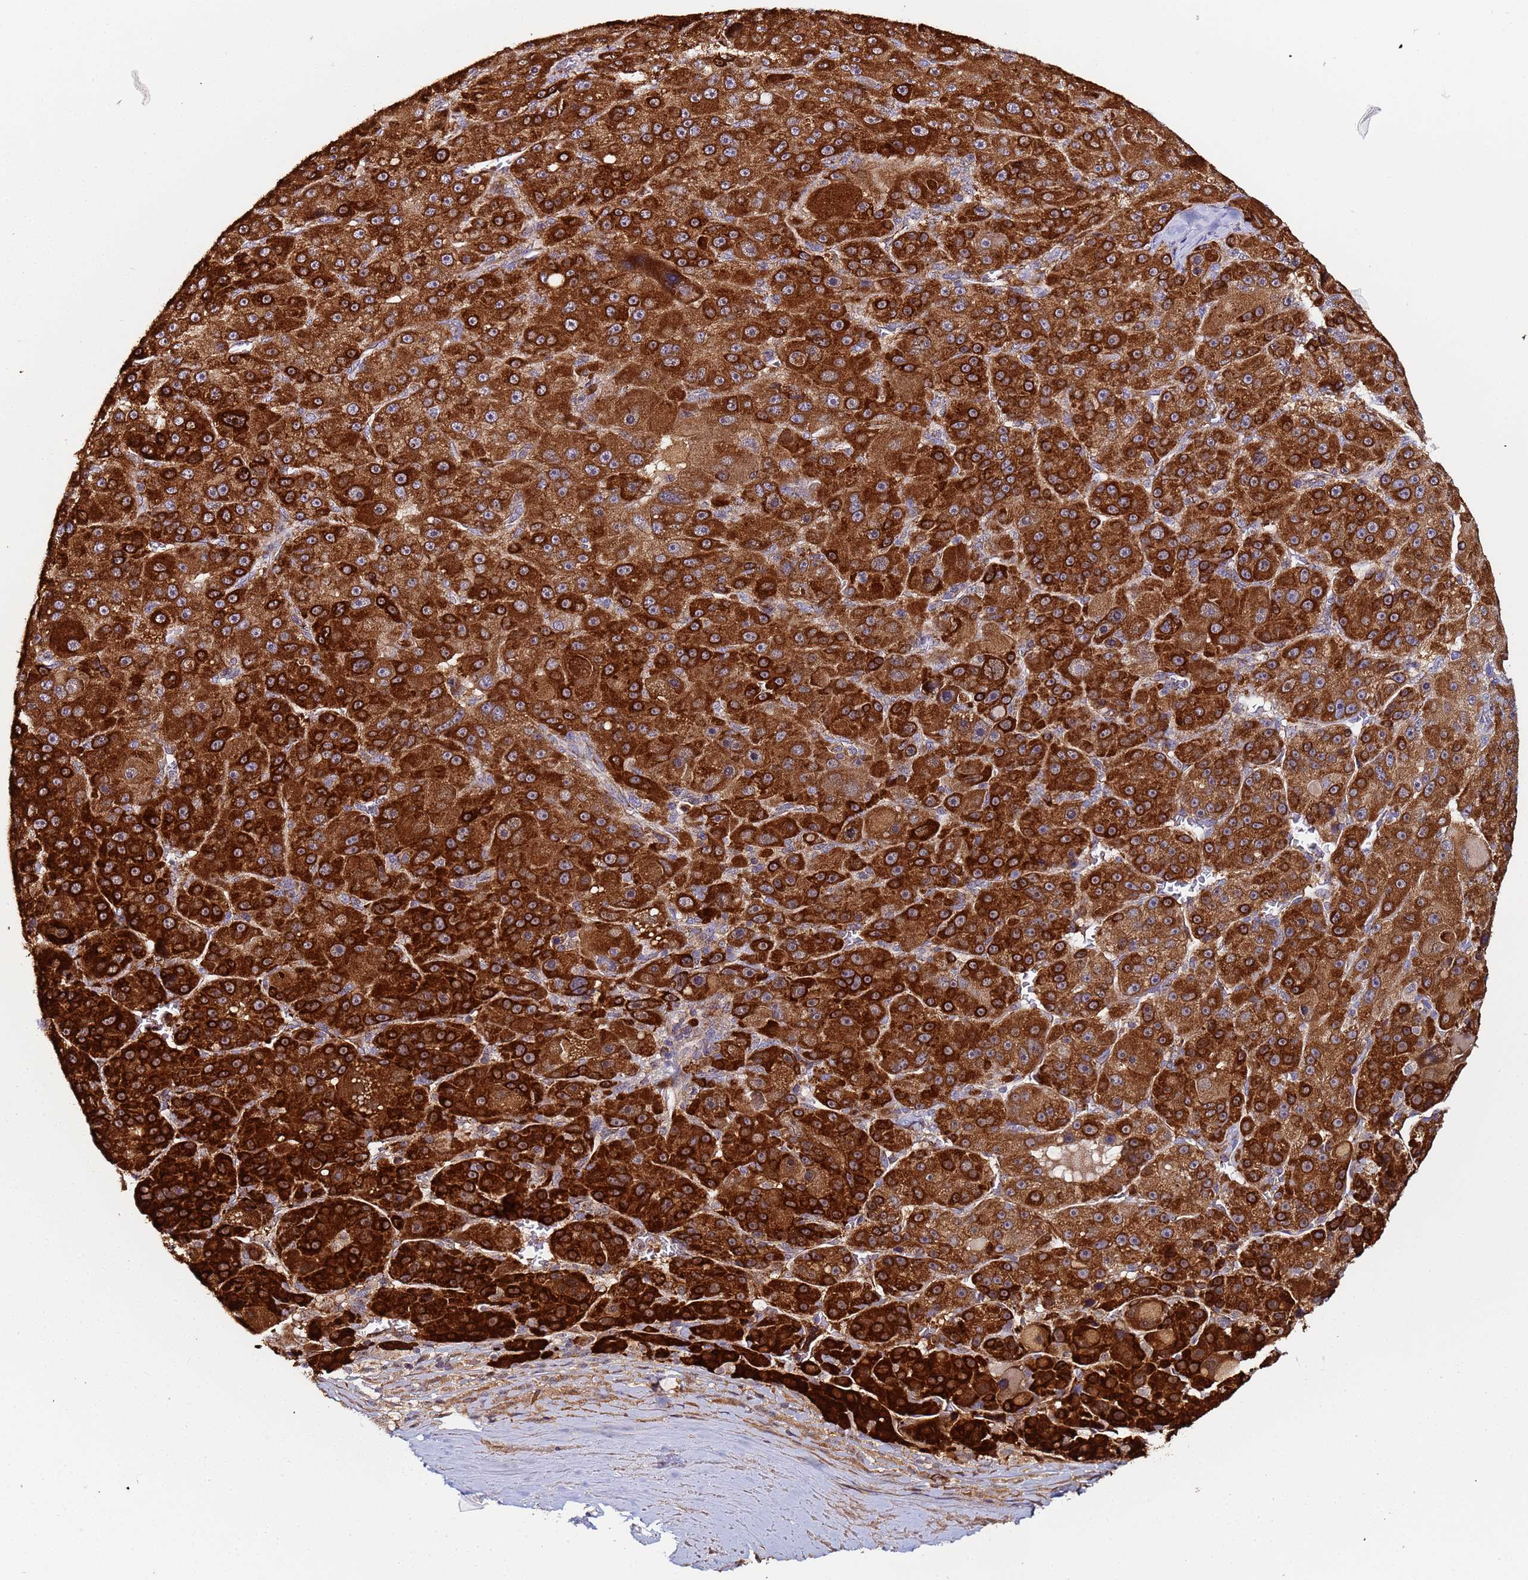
{"staining": {"intensity": "strong", "quantity": ">75%", "location": "cytoplasmic/membranous"}, "tissue": "liver cancer", "cell_type": "Tumor cells", "image_type": "cancer", "snomed": [{"axis": "morphology", "description": "Carcinoma, Hepatocellular, NOS"}, {"axis": "topography", "description": "Liver"}], "caption": "Human liver cancer (hepatocellular carcinoma) stained for a protein (brown) exhibits strong cytoplasmic/membranous positive positivity in approximately >75% of tumor cells.", "gene": "CCDC127", "patient": {"sex": "male", "age": 76}}